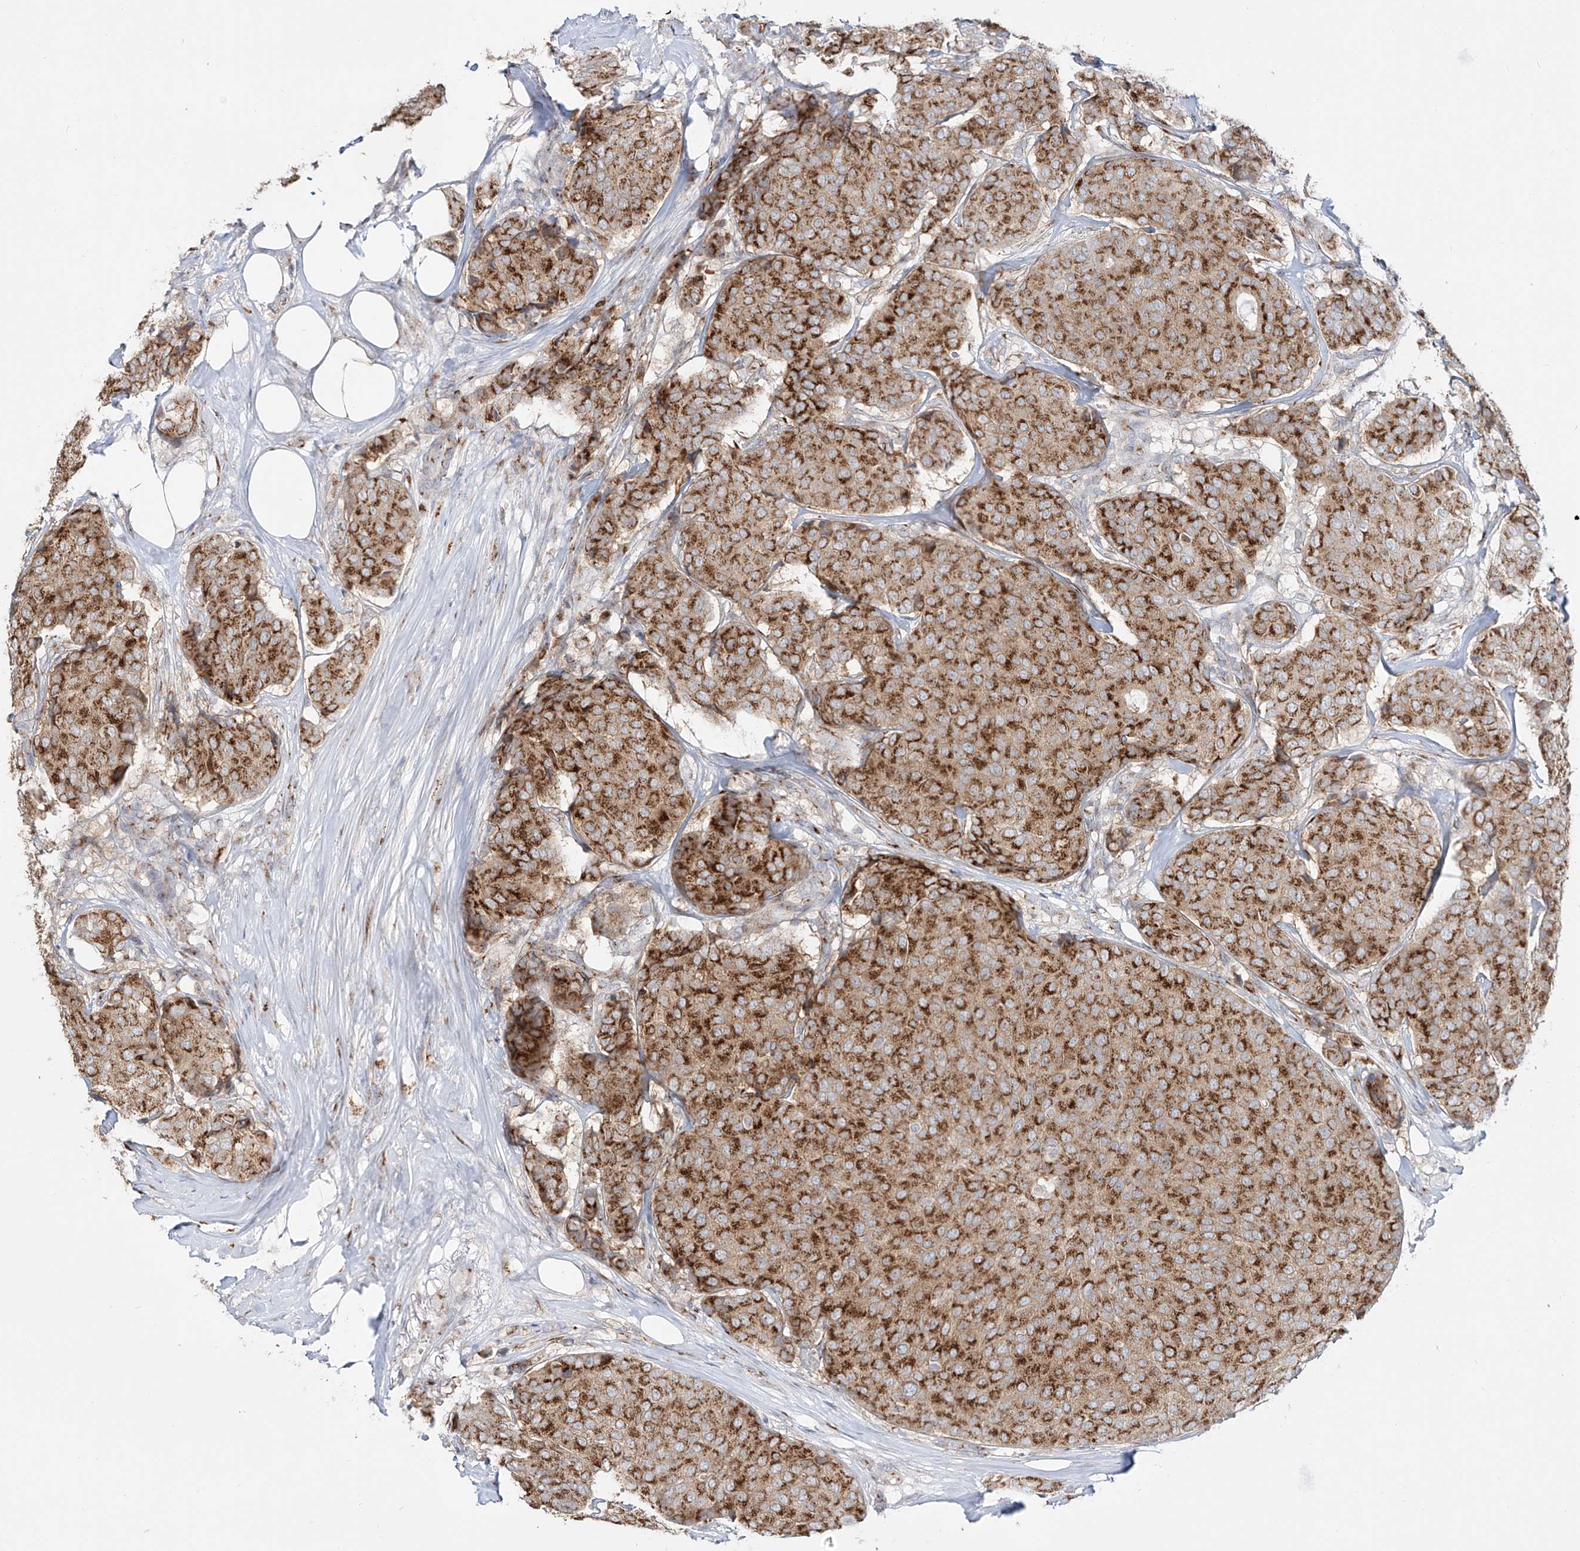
{"staining": {"intensity": "moderate", "quantity": ">75%", "location": "cytoplasmic/membranous"}, "tissue": "breast cancer", "cell_type": "Tumor cells", "image_type": "cancer", "snomed": [{"axis": "morphology", "description": "Duct carcinoma"}, {"axis": "topography", "description": "Breast"}], "caption": "Moderate cytoplasmic/membranous staining is seen in about >75% of tumor cells in breast cancer (infiltrating ductal carcinoma).", "gene": "BSDC1", "patient": {"sex": "female", "age": 75}}